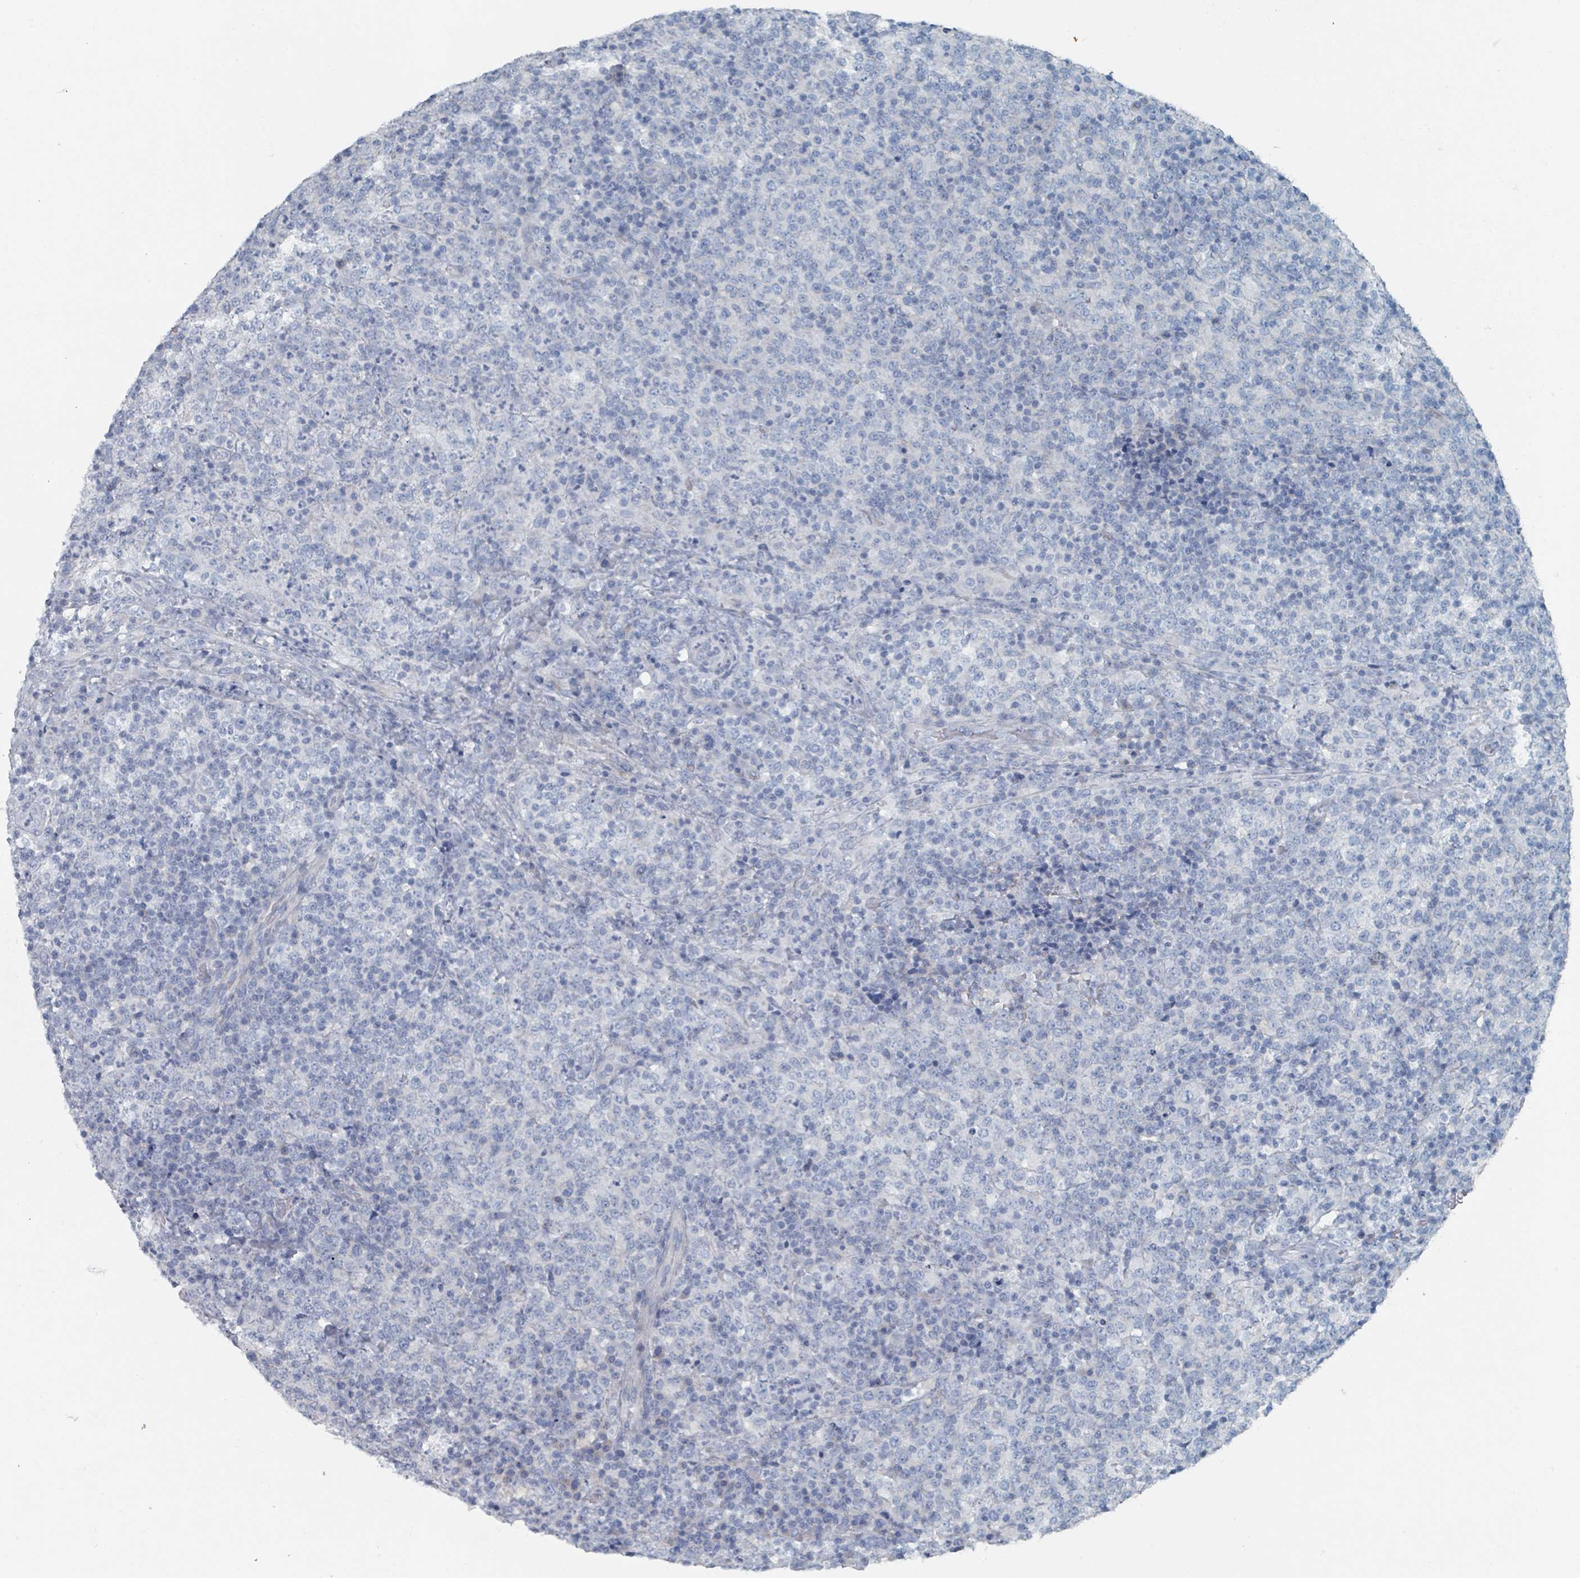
{"staining": {"intensity": "negative", "quantity": "none", "location": "none"}, "tissue": "lymphoma", "cell_type": "Tumor cells", "image_type": "cancer", "snomed": [{"axis": "morphology", "description": "Malignant lymphoma, non-Hodgkin's type, High grade"}, {"axis": "topography", "description": "Lymph node"}], "caption": "Immunohistochemistry (IHC) histopathology image of neoplastic tissue: high-grade malignant lymphoma, non-Hodgkin's type stained with DAB (3,3'-diaminobenzidine) demonstrates no significant protein expression in tumor cells.", "gene": "GAMT", "patient": {"sex": "male", "age": 54}}